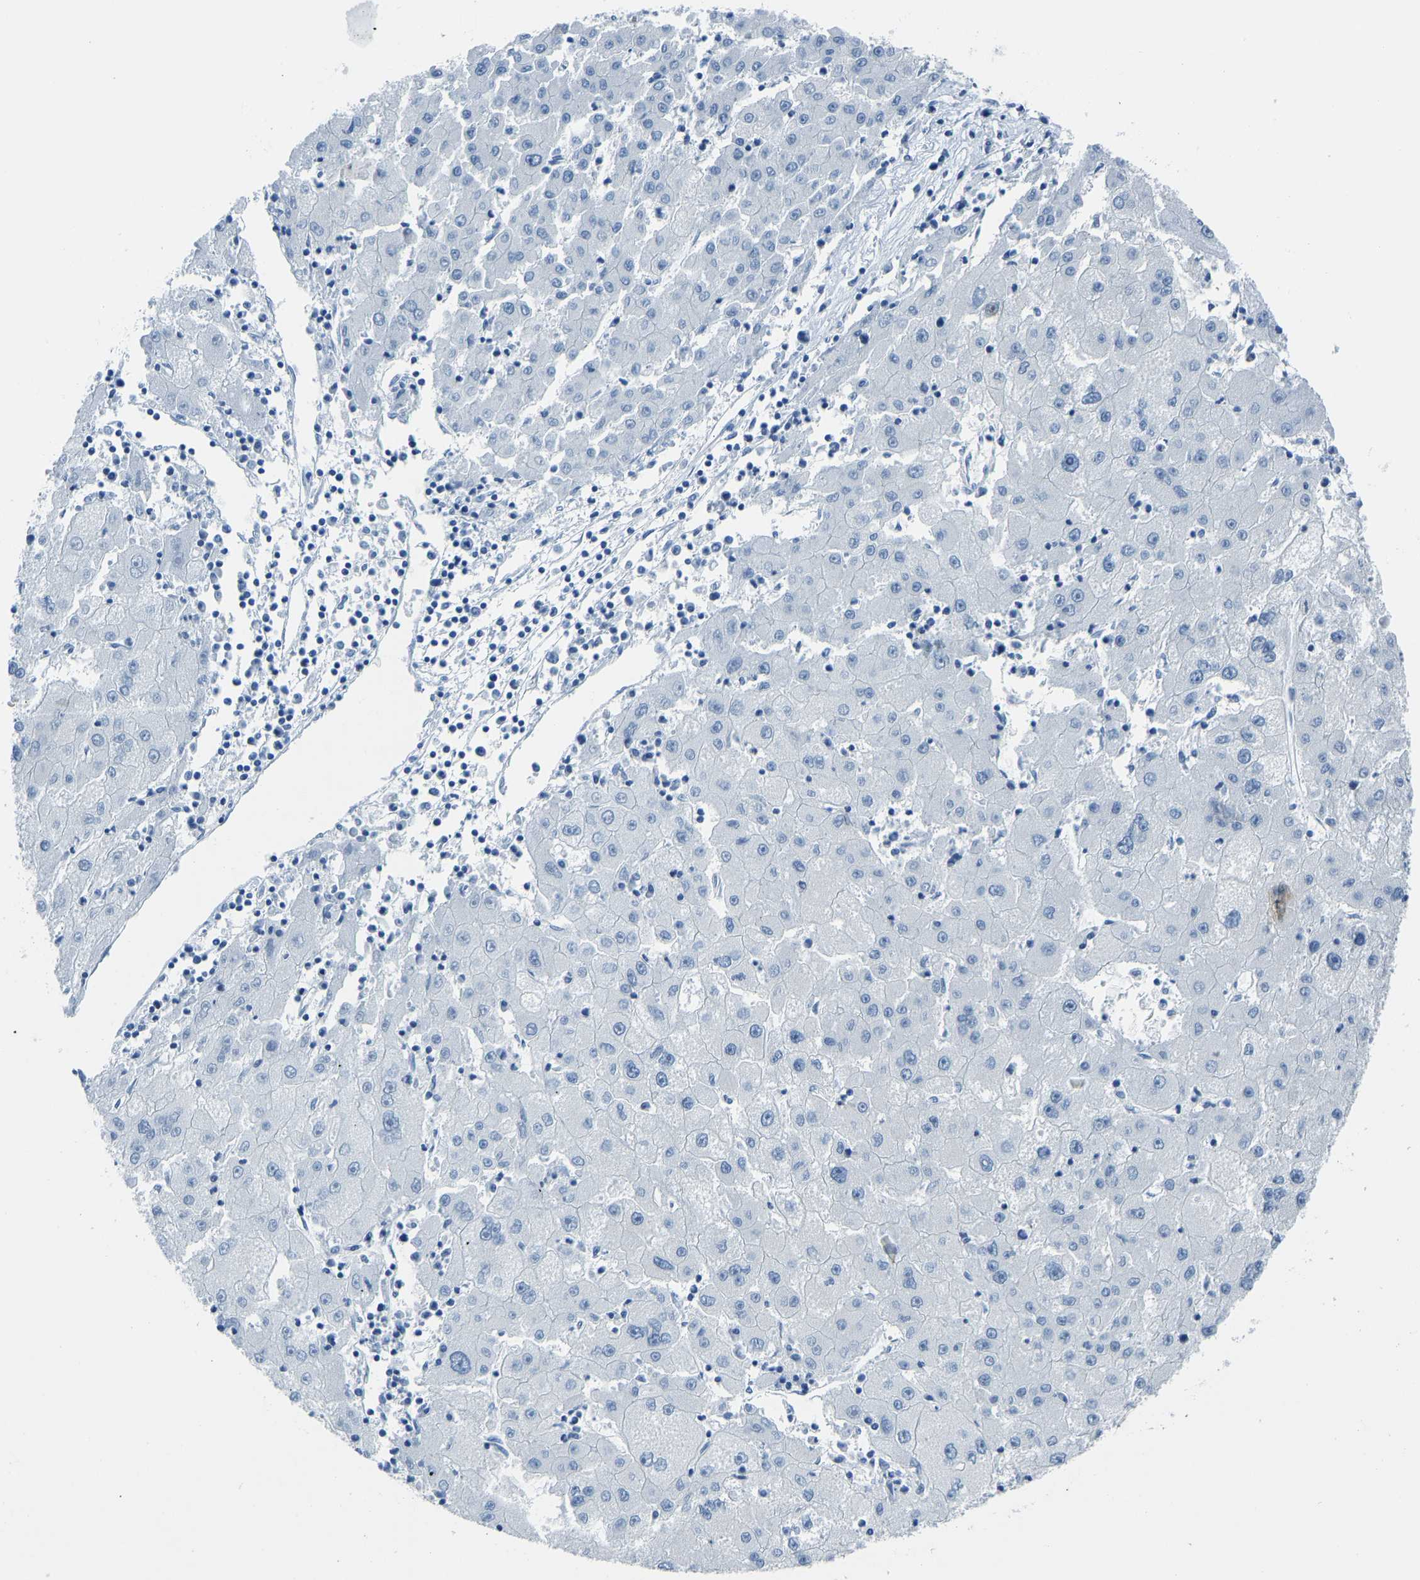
{"staining": {"intensity": "negative", "quantity": "none", "location": "none"}, "tissue": "liver cancer", "cell_type": "Tumor cells", "image_type": "cancer", "snomed": [{"axis": "morphology", "description": "Carcinoma, Hepatocellular, NOS"}, {"axis": "topography", "description": "Liver"}], "caption": "DAB (3,3'-diaminobenzidine) immunohistochemical staining of human liver cancer reveals no significant staining in tumor cells.", "gene": "SERPINB3", "patient": {"sex": "male", "age": 72}}